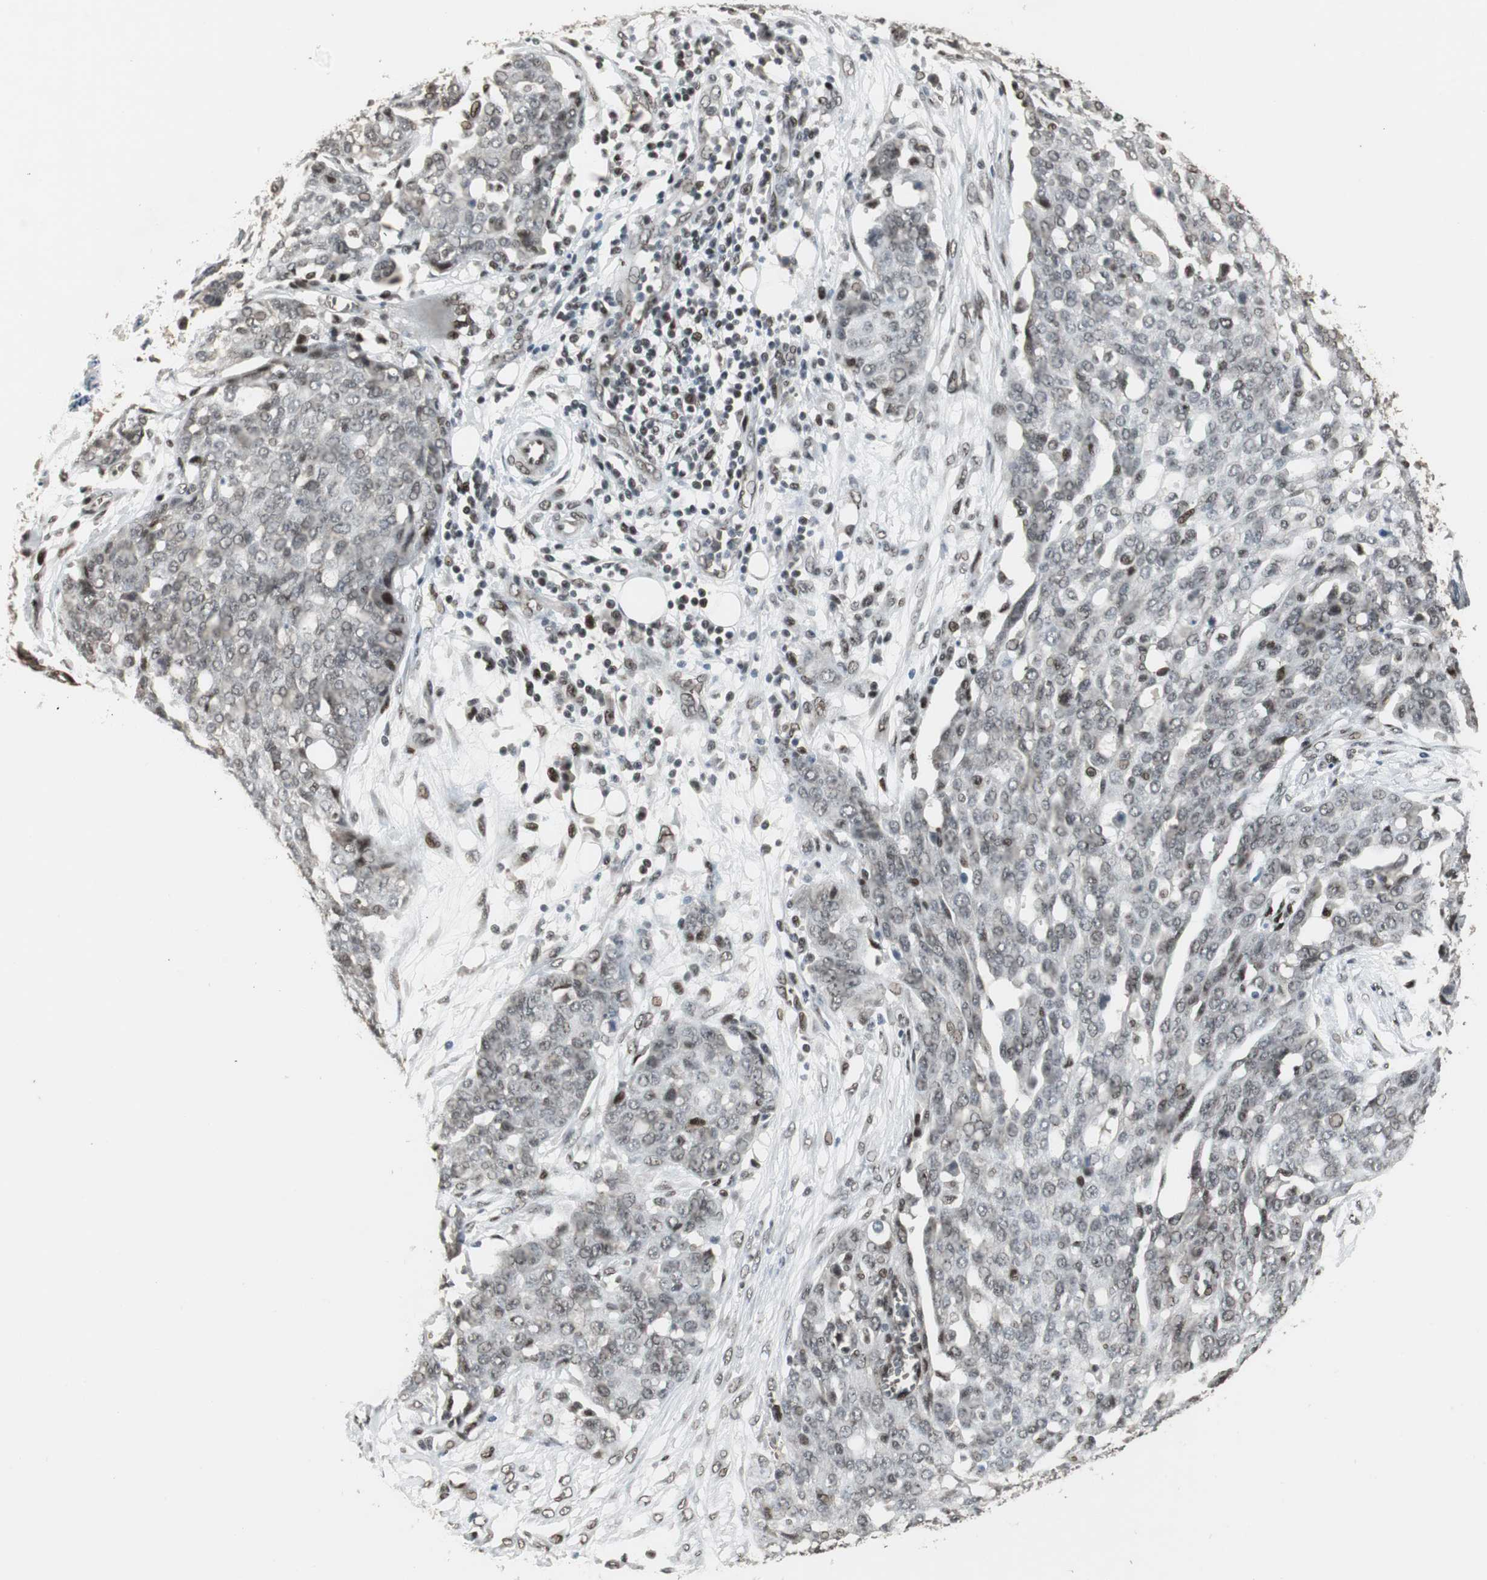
{"staining": {"intensity": "weak", "quantity": ">75%", "location": "nuclear"}, "tissue": "ovarian cancer", "cell_type": "Tumor cells", "image_type": "cancer", "snomed": [{"axis": "morphology", "description": "Cystadenocarcinoma, serous, NOS"}, {"axis": "topography", "description": "Soft tissue"}, {"axis": "topography", "description": "Ovary"}], "caption": "Protein staining of serous cystadenocarcinoma (ovarian) tissue reveals weak nuclear expression in approximately >75% of tumor cells. The staining was performed using DAB (3,3'-diaminobenzidine), with brown indicating positive protein expression. Nuclei are stained blue with hematoxylin.", "gene": "TAF5", "patient": {"sex": "female", "age": 57}}